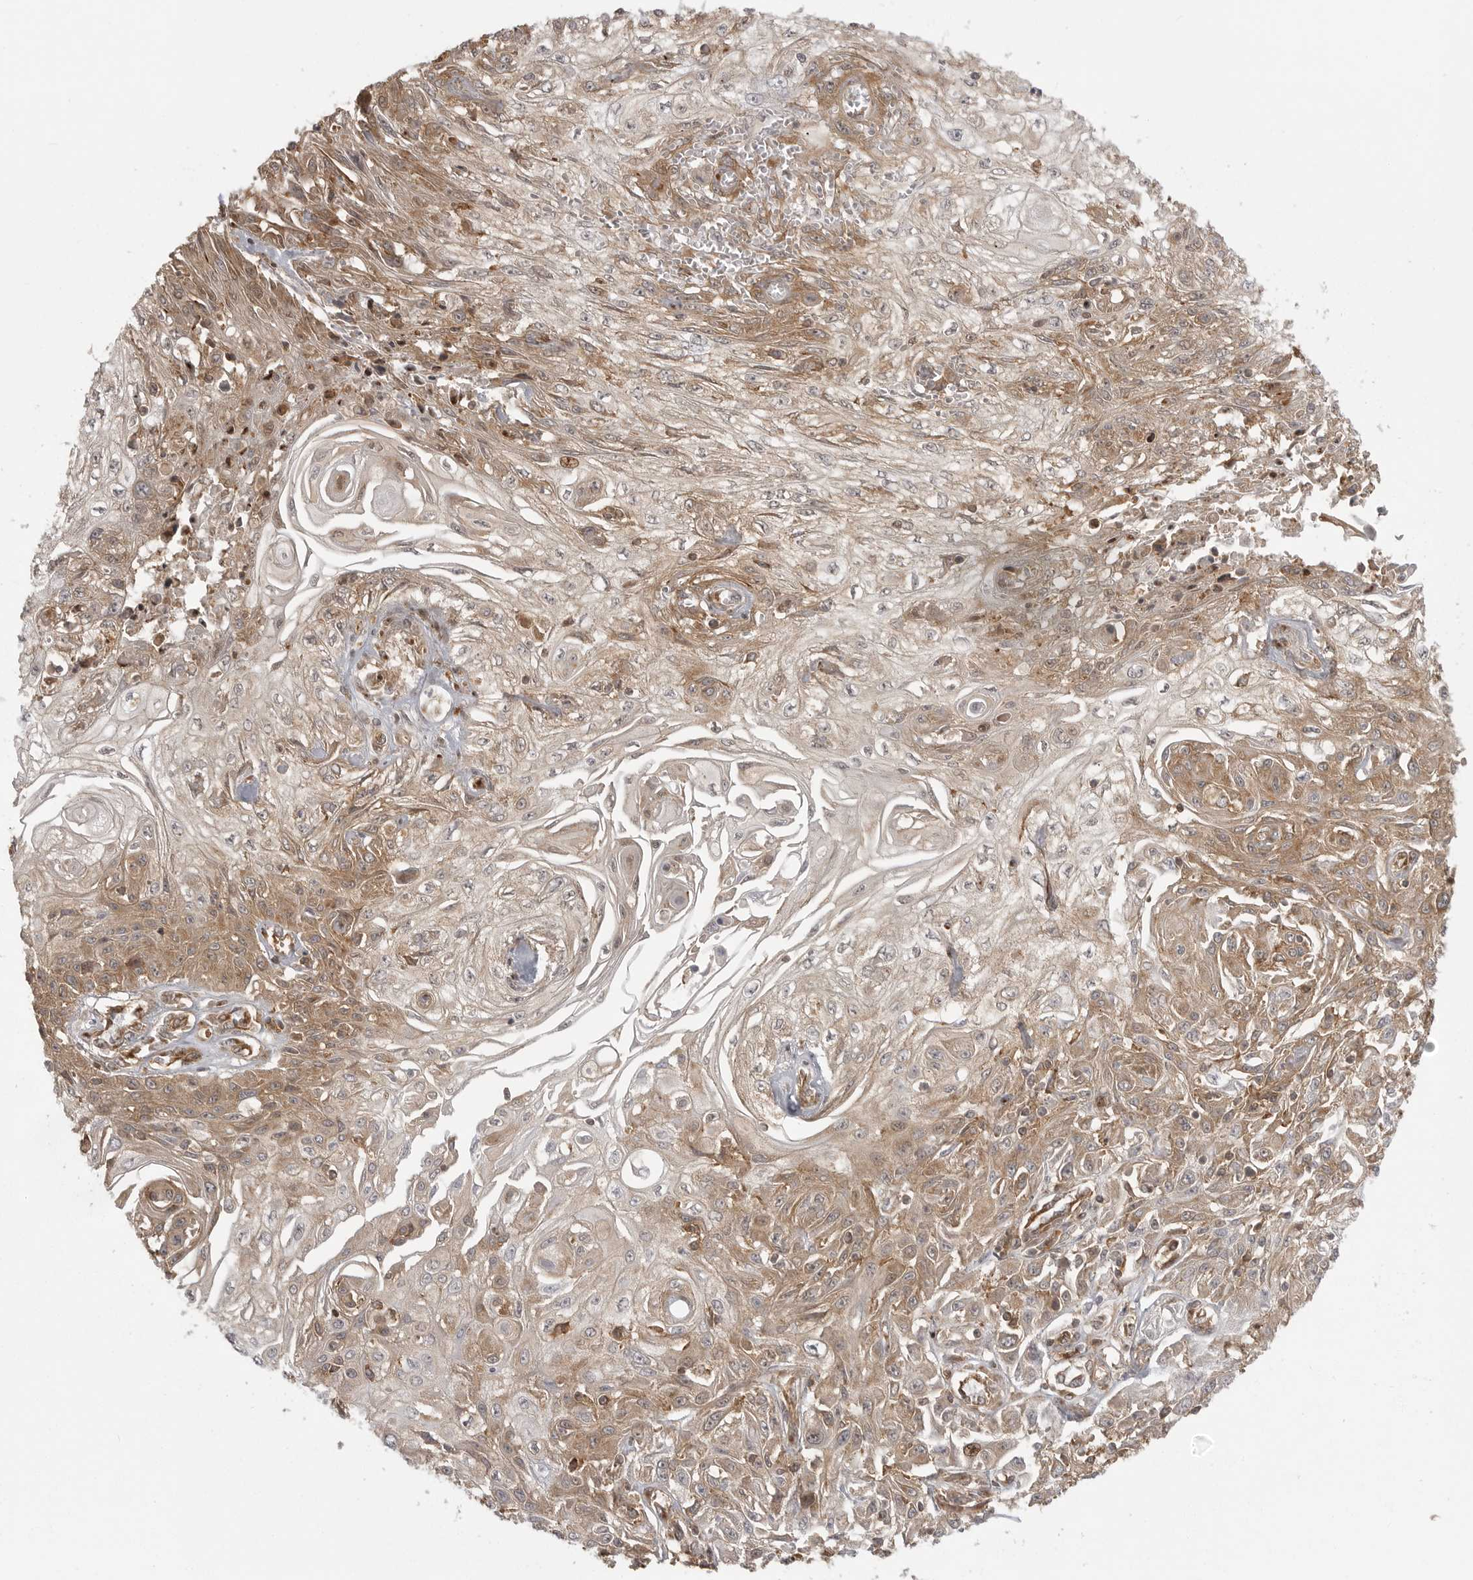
{"staining": {"intensity": "moderate", "quantity": "25%-75%", "location": "cytoplasmic/membranous"}, "tissue": "skin cancer", "cell_type": "Tumor cells", "image_type": "cancer", "snomed": [{"axis": "morphology", "description": "Squamous cell carcinoma, NOS"}, {"axis": "morphology", "description": "Squamous cell carcinoma, metastatic, NOS"}, {"axis": "topography", "description": "Skin"}, {"axis": "topography", "description": "Lymph node"}], "caption": "The photomicrograph displays a brown stain indicating the presence of a protein in the cytoplasmic/membranous of tumor cells in skin squamous cell carcinoma. (DAB IHC with brightfield microscopy, high magnification).", "gene": "FAT3", "patient": {"sex": "male", "age": 75}}